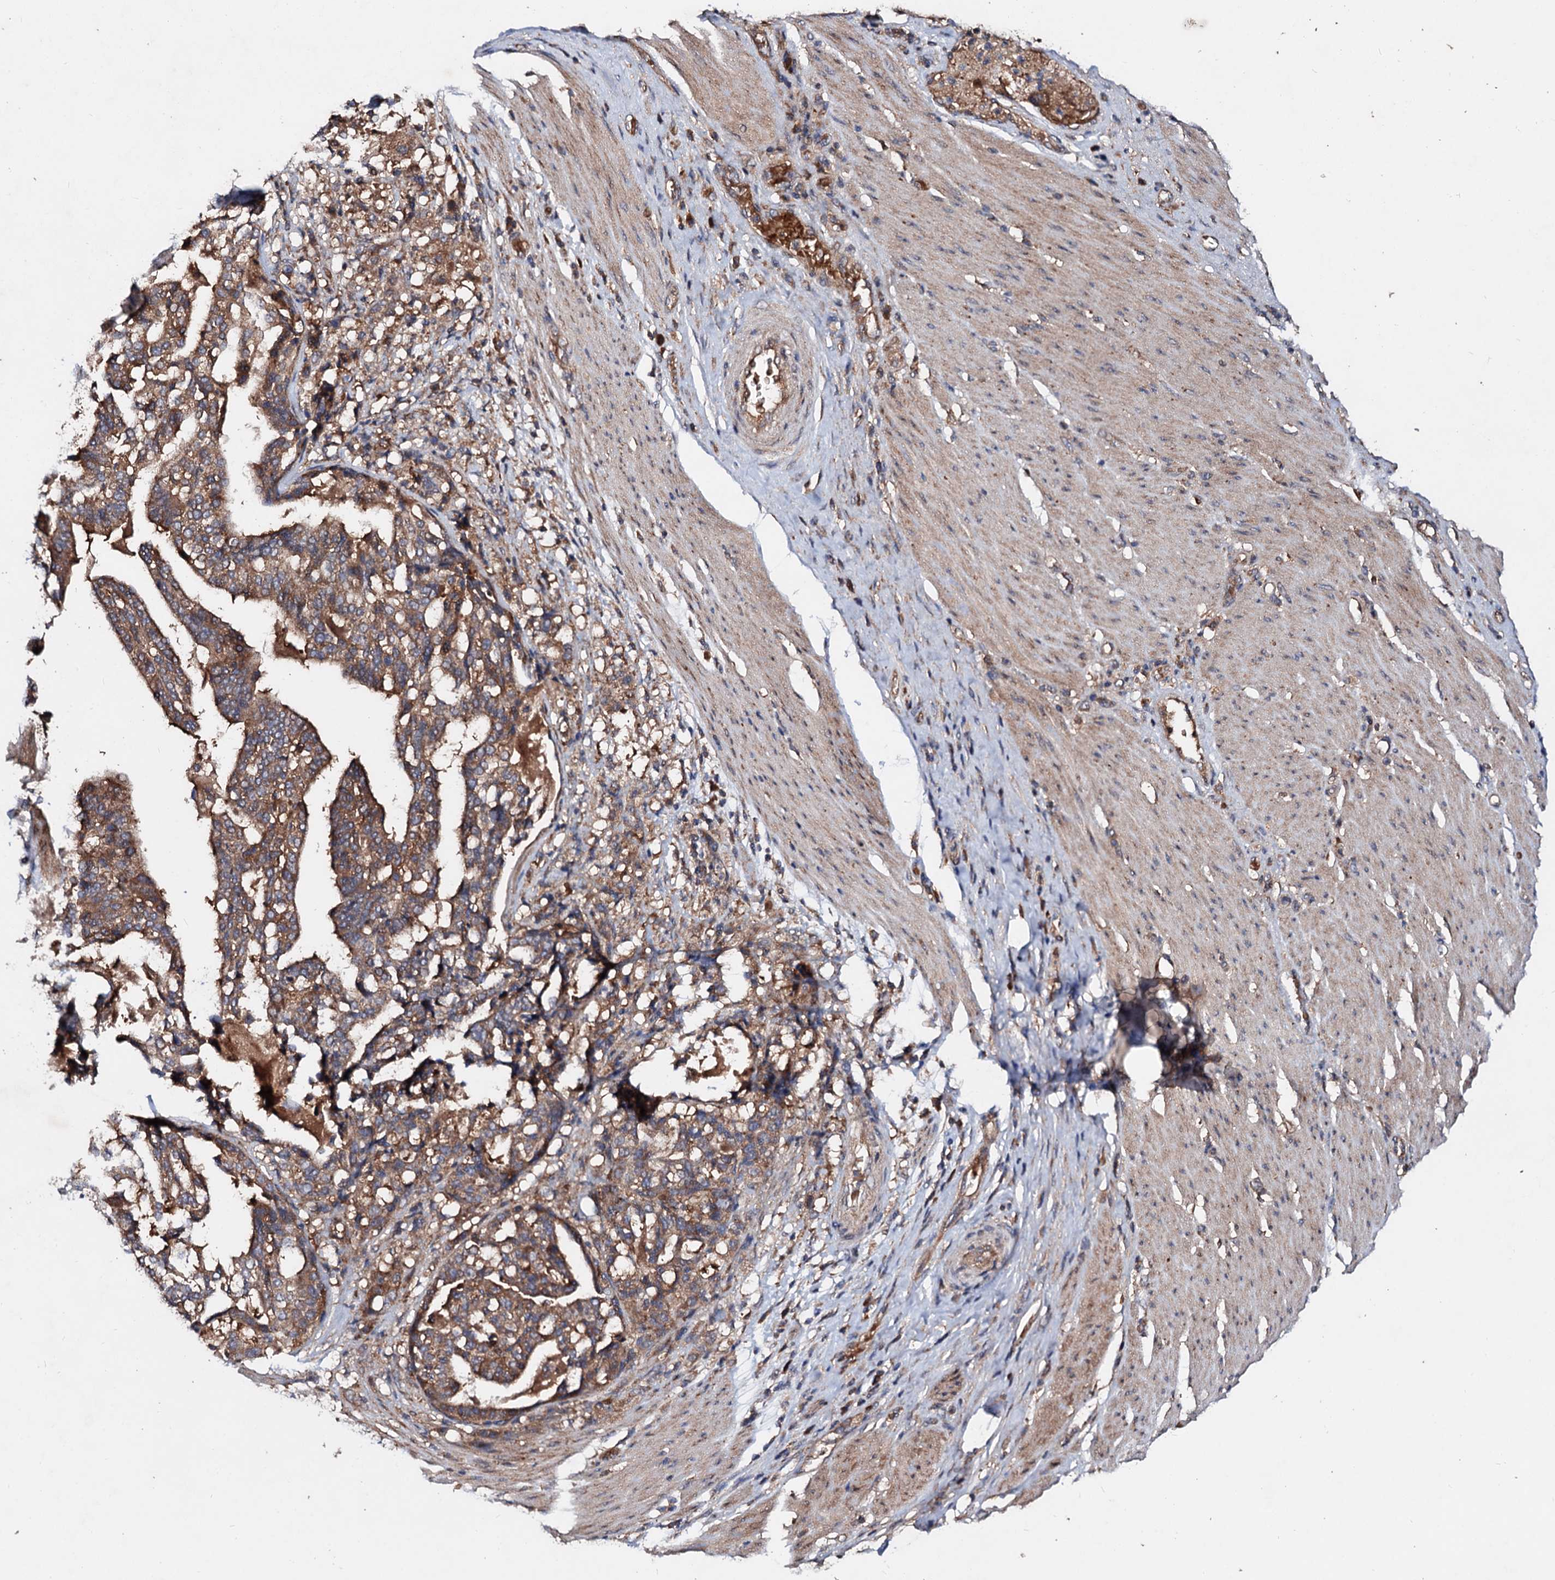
{"staining": {"intensity": "moderate", "quantity": ">75%", "location": "cytoplasmic/membranous"}, "tissue": "stomach cancer", "cell_type": "Tumor cells", "image_type": "cancer", "snomed": [{"axis": "morphology", "description": "Adenocarcinoma, NOS"}, {"axis": "topography", "description": "Stomach"}], "caption": "Stomach cancer stained with immunohistochemistry (IHC) reveals moderate cytoplasmic/membranous staining in about >75% of tumor cells. The protein of interest is shown in brown color, while the nuclei are stained blue.", "gene": "EXTL1", "patient": {"sex": "male", "age": 48}}